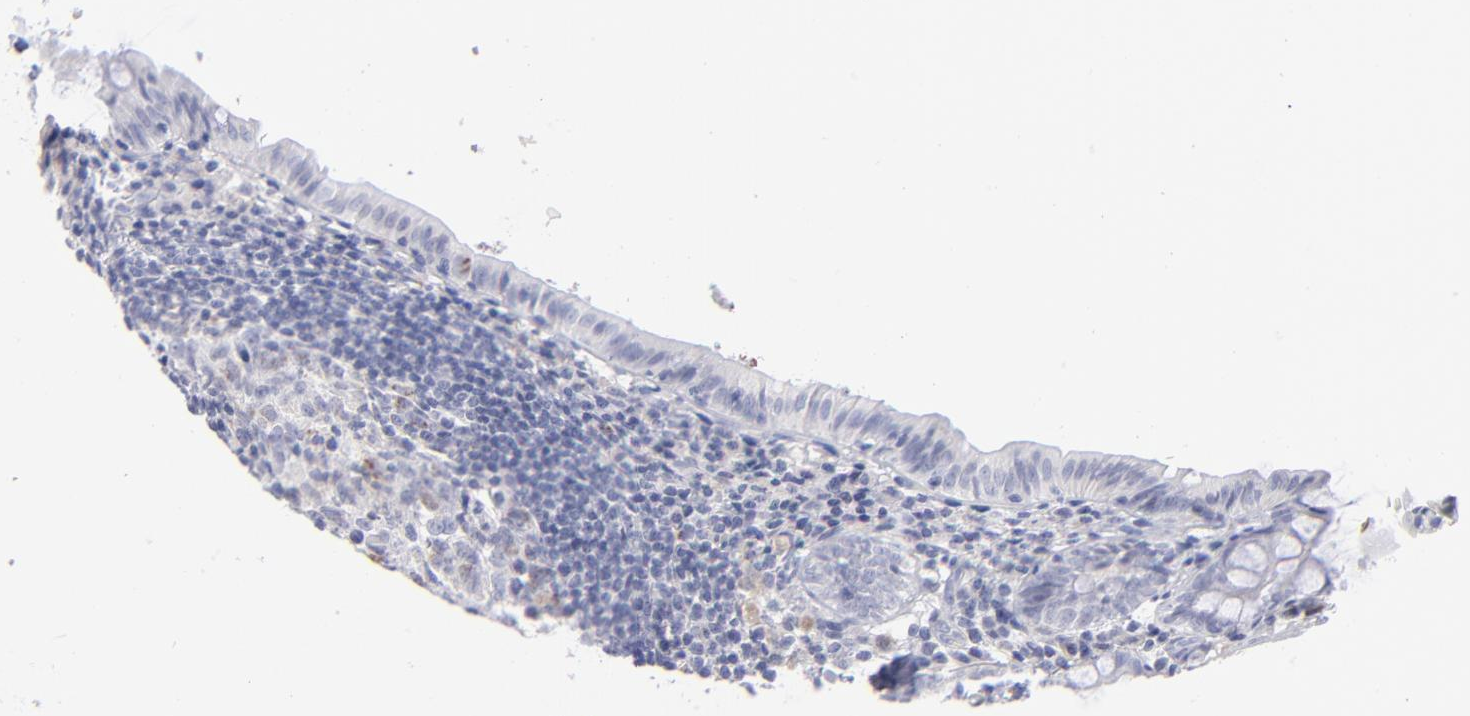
{"staining": {"intensity": "negative", "quantity": "none", "location": "none"}, "tissue": "appendix", "cell_type": "Glandular cells", "image_type": "normal", "snomed": [{"axis": "morphology", "description": "Normal tissue, NOS"}, {"axis": "topography", "description": "Appendix"}], "caption": "A photomicrograph of human appendix is negative for staining in glandular cells. (DAB (3,3'-diaminobenzidine) immunohistochemistry (IHC) with hematoxylin counter stain).", "gene": "MTHFD2", "patient": {"sex": "female", "age": 10}}